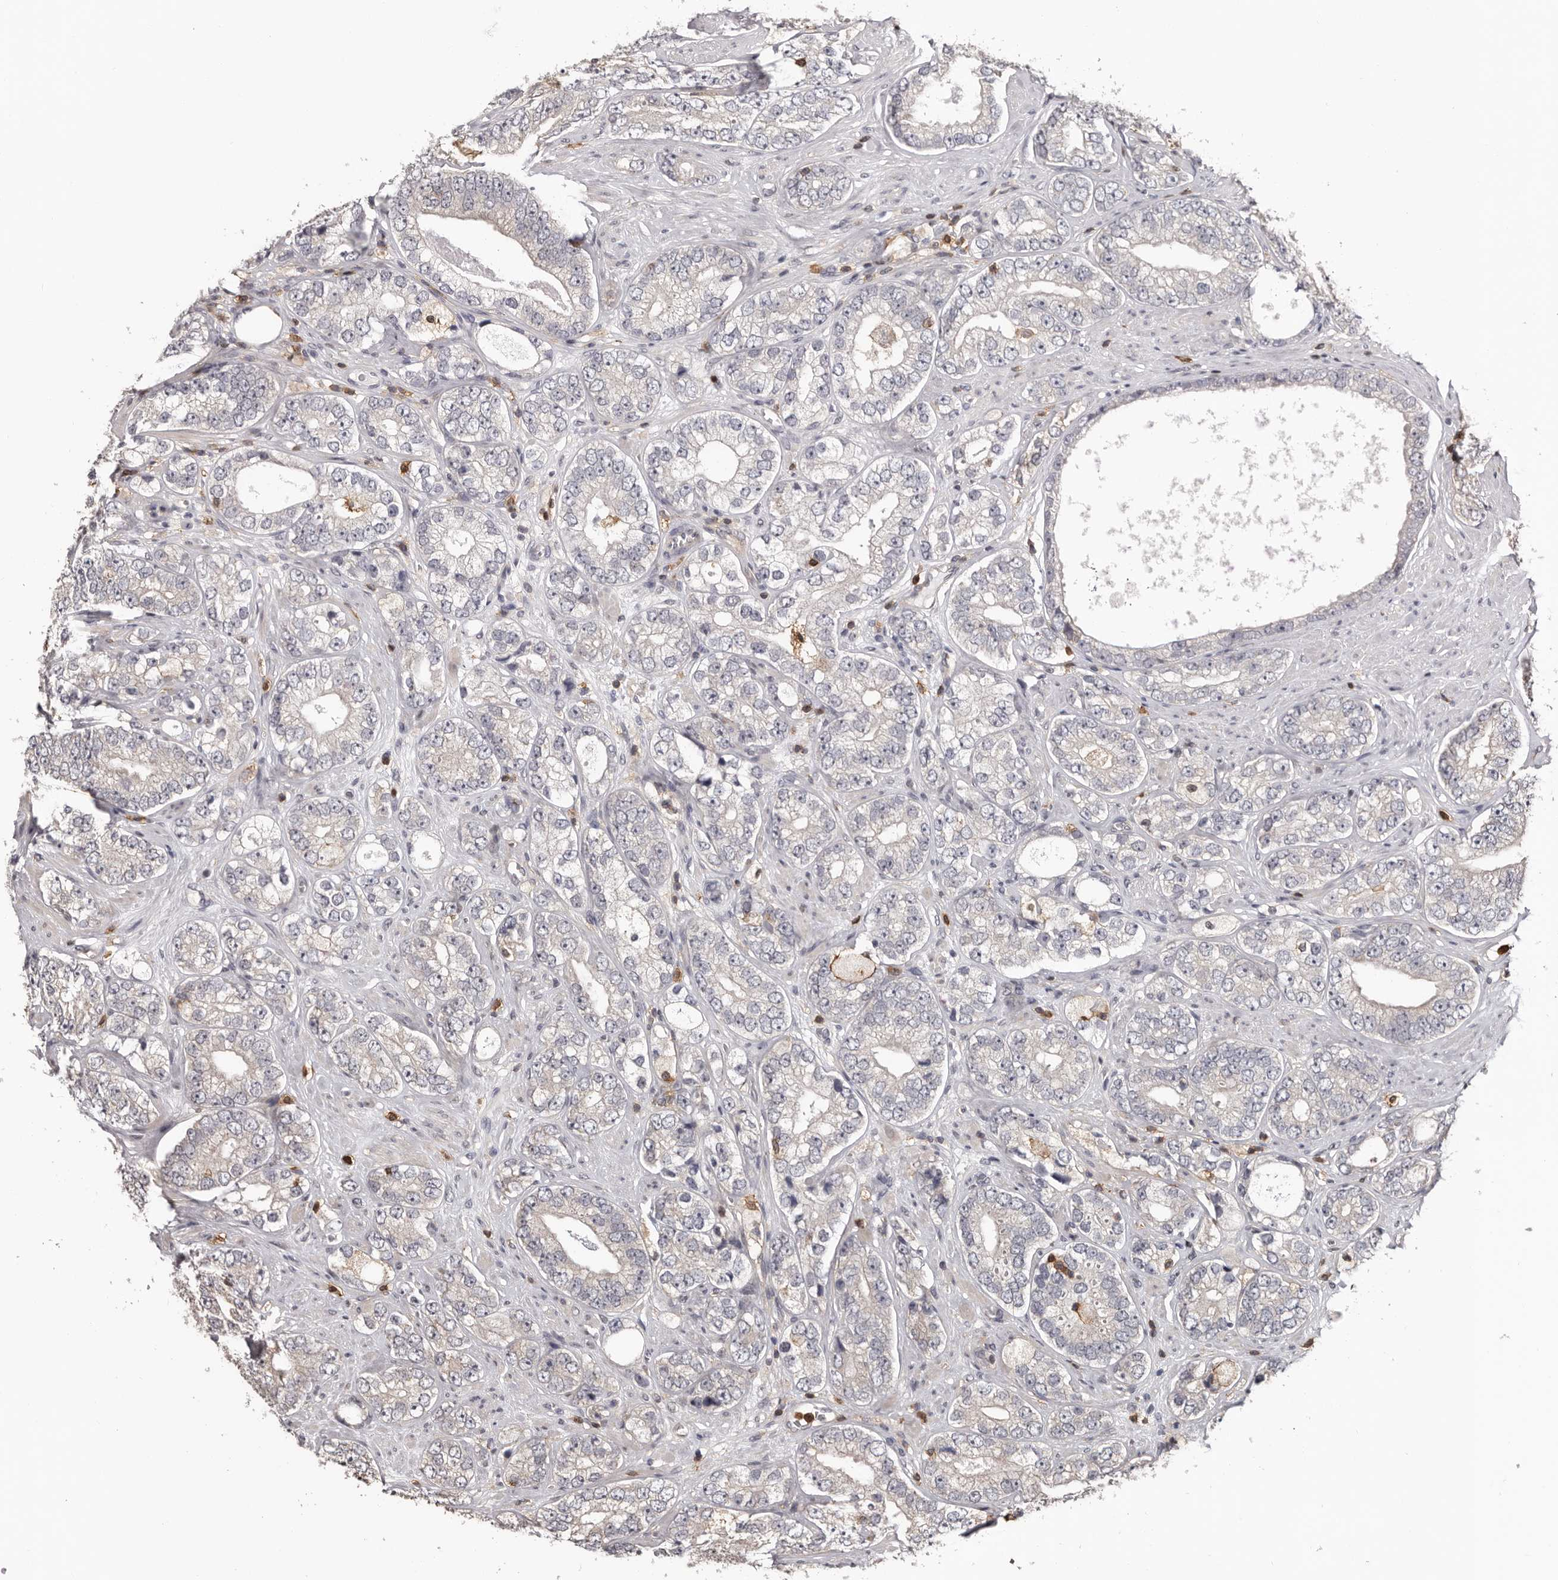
{"staining": {"intensity": "negative", "quantity": "none", "location": "none"}, "tissue": "prostate cancer", "cell_type": "Tumor cells", "image_type": "cancer", "snomed": [{"axis": "morphology", "description": "Adenocarcinoma, High grade"}, {"axis": "topography", "description": "Prostate"}], "caption": "This is a image of immunohistochemistry staining of prostate cancer, which shows no staining in tumor cells. (Stains: DAB (3,3'-diaminobenzidine) immunohistochemistry with hematoxylin counter stain, Microscopy: brightfield microscopy at high magnification).", "gene": "PRR12", "patient": {"sex": "male", "age": 56}}